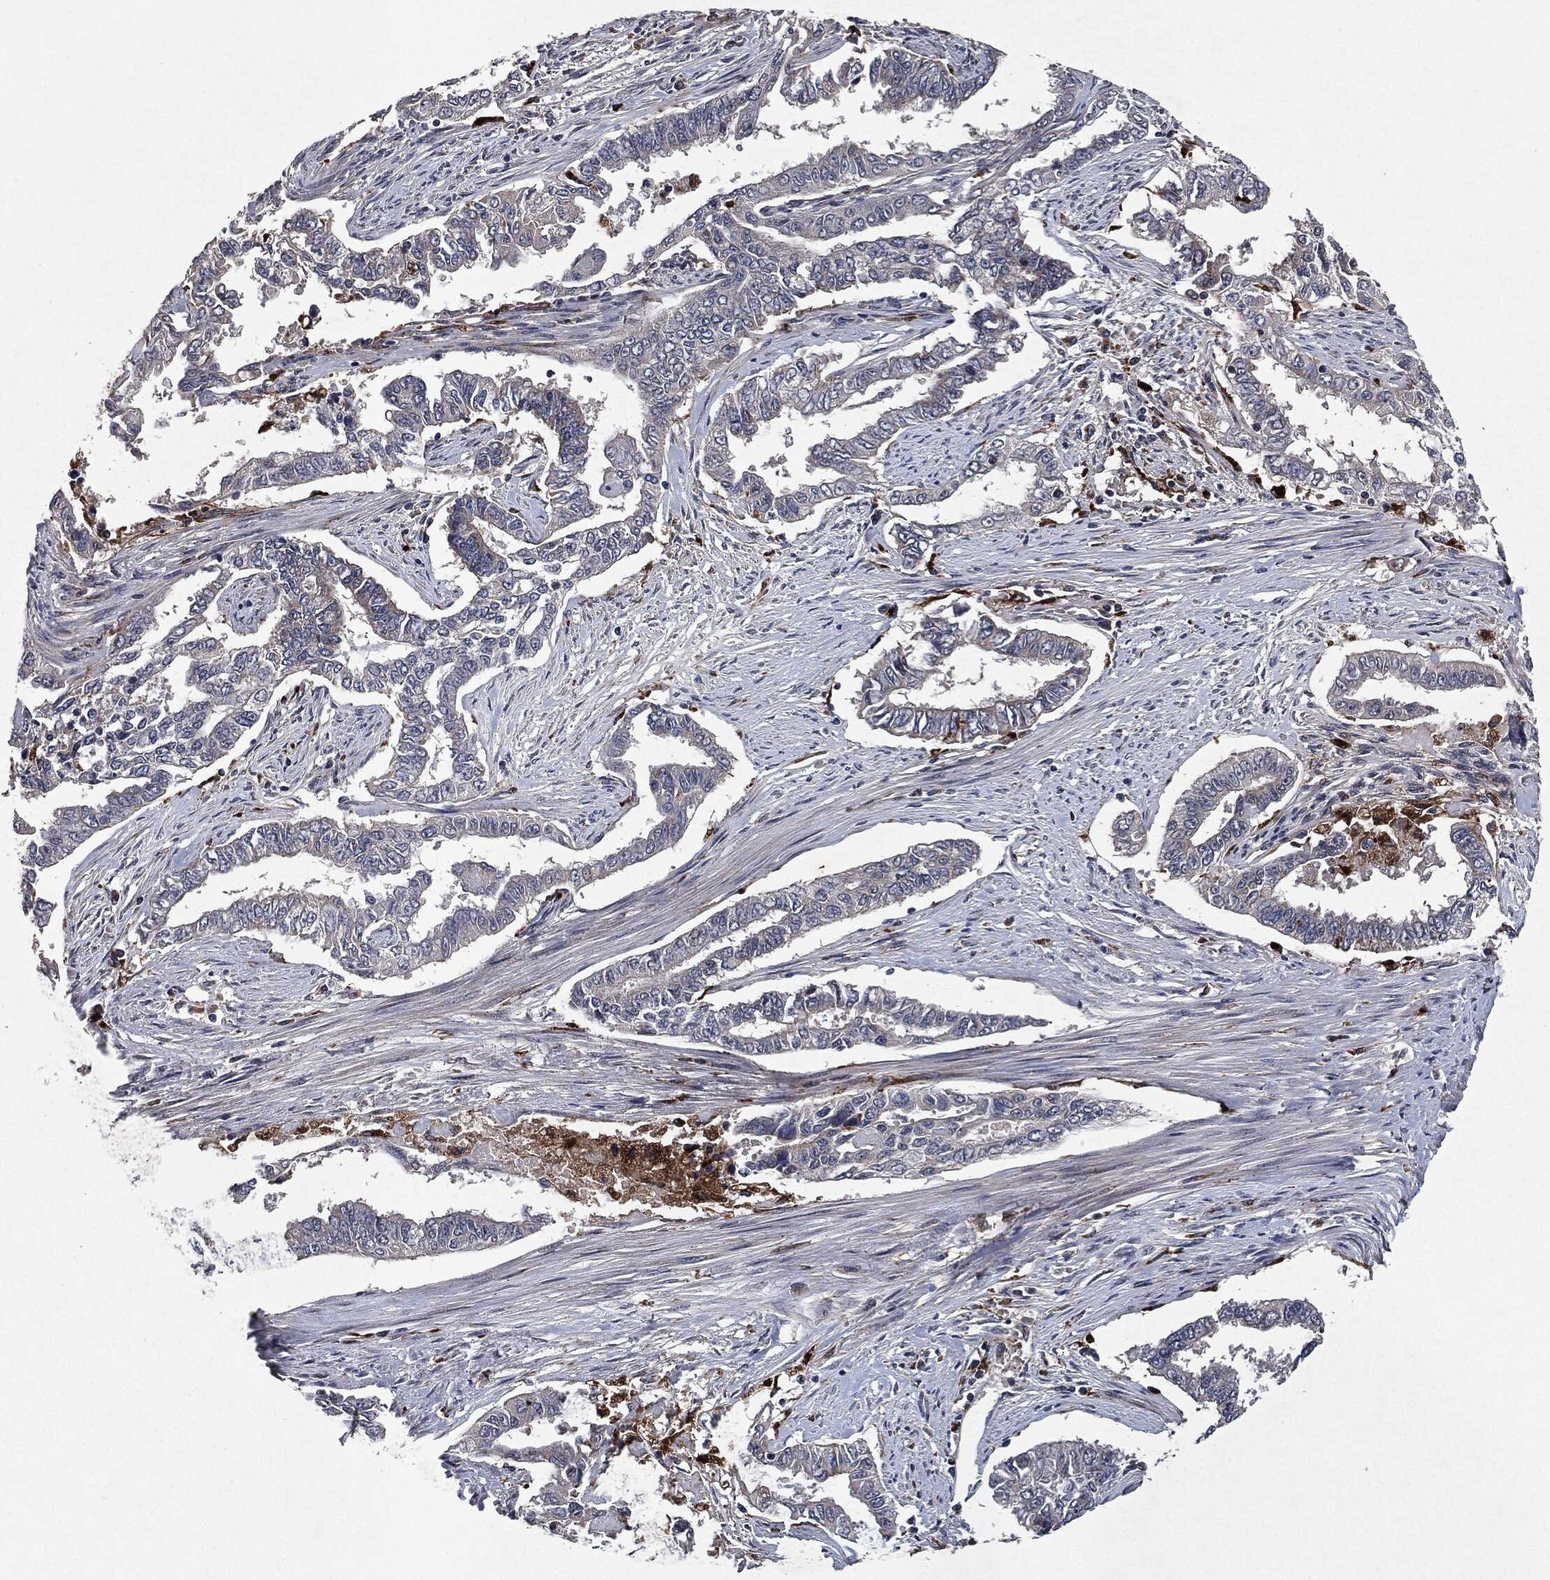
{"staining": {"intensity": "negative", "quantity": "none", "location": "none"}, "tissue": "endometrial cancer", "cell_type": "Tumor cells", "image_type": "cancer", "snomed": [{"axis": "morphology", "description": "Adenocarcinoma, NOS"}, {"axis": "topography", "description": "Uterus"}], "caption": "IHC micrograph of neoplastic tissue: human endometrial cancer stained with DAB demonstrates no significant protein staining in tumor cells. (Stains: DAB immunohistochemistry (IHC) with hematoxylin counter stain, Microscopy: brightfield microscopy at high magnification).", "gene": "SLC31A2", "patient": {"sex": "female", "age": 59}}